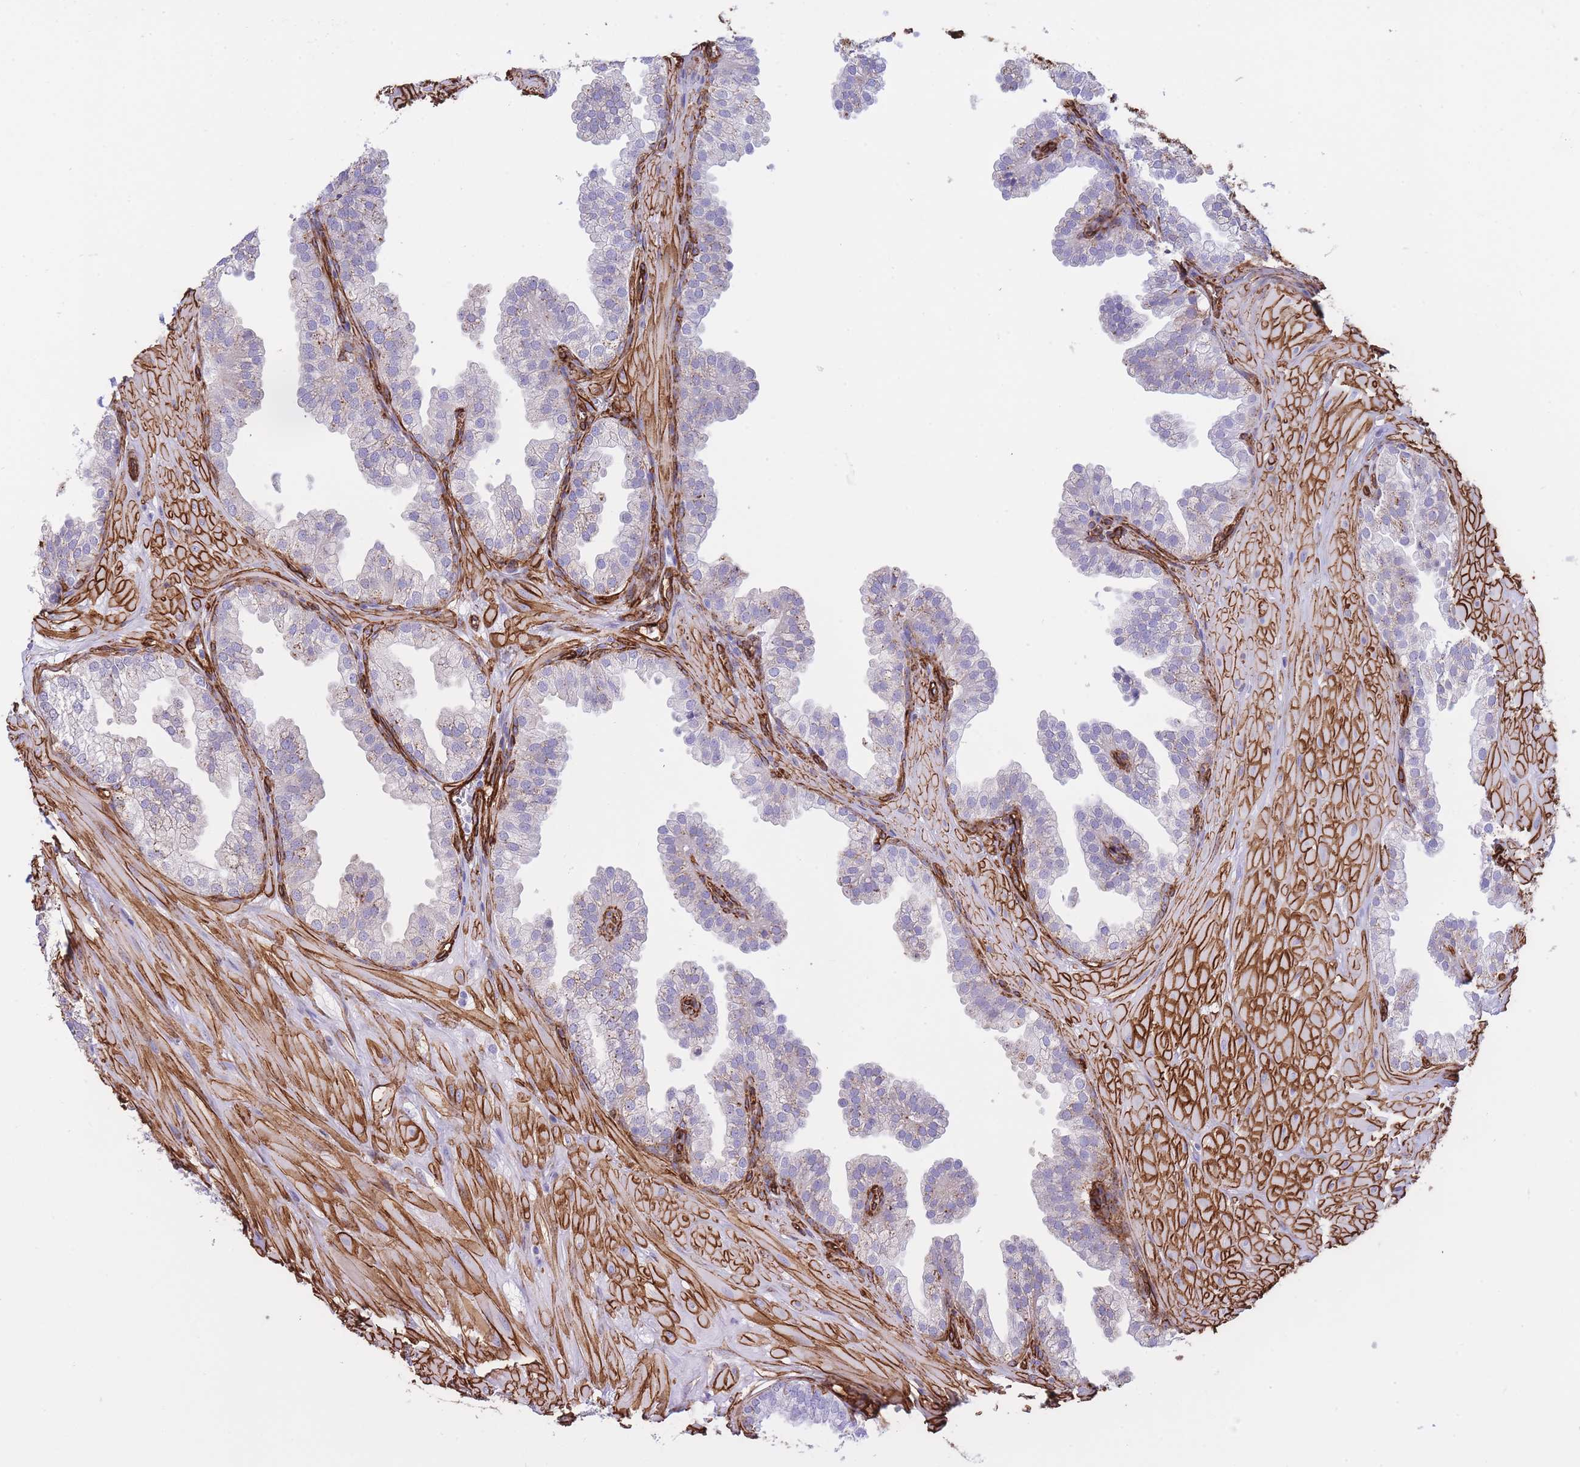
{"staining": {"intensity": "negative", "quantity": "none", "location": "none"}, "tissue": "prostate", "cell_type": "Glandular cells", "image_type": "normal", "snomed": [{"axis": "morphology", "description": "Normal tissue, NOS"}, {"axis": "topography", "description": "Prostate"}, {"axis": "topography", "description": "Peripheral nerve tissue"}], "caption": "Immunohistochemistry photomicrograph of normal human prostate stained for a protein (brown), which shows no staining in glandular cells.", "gene": "CAVIN1", "patient": {"sex": "male", "age": 55}}